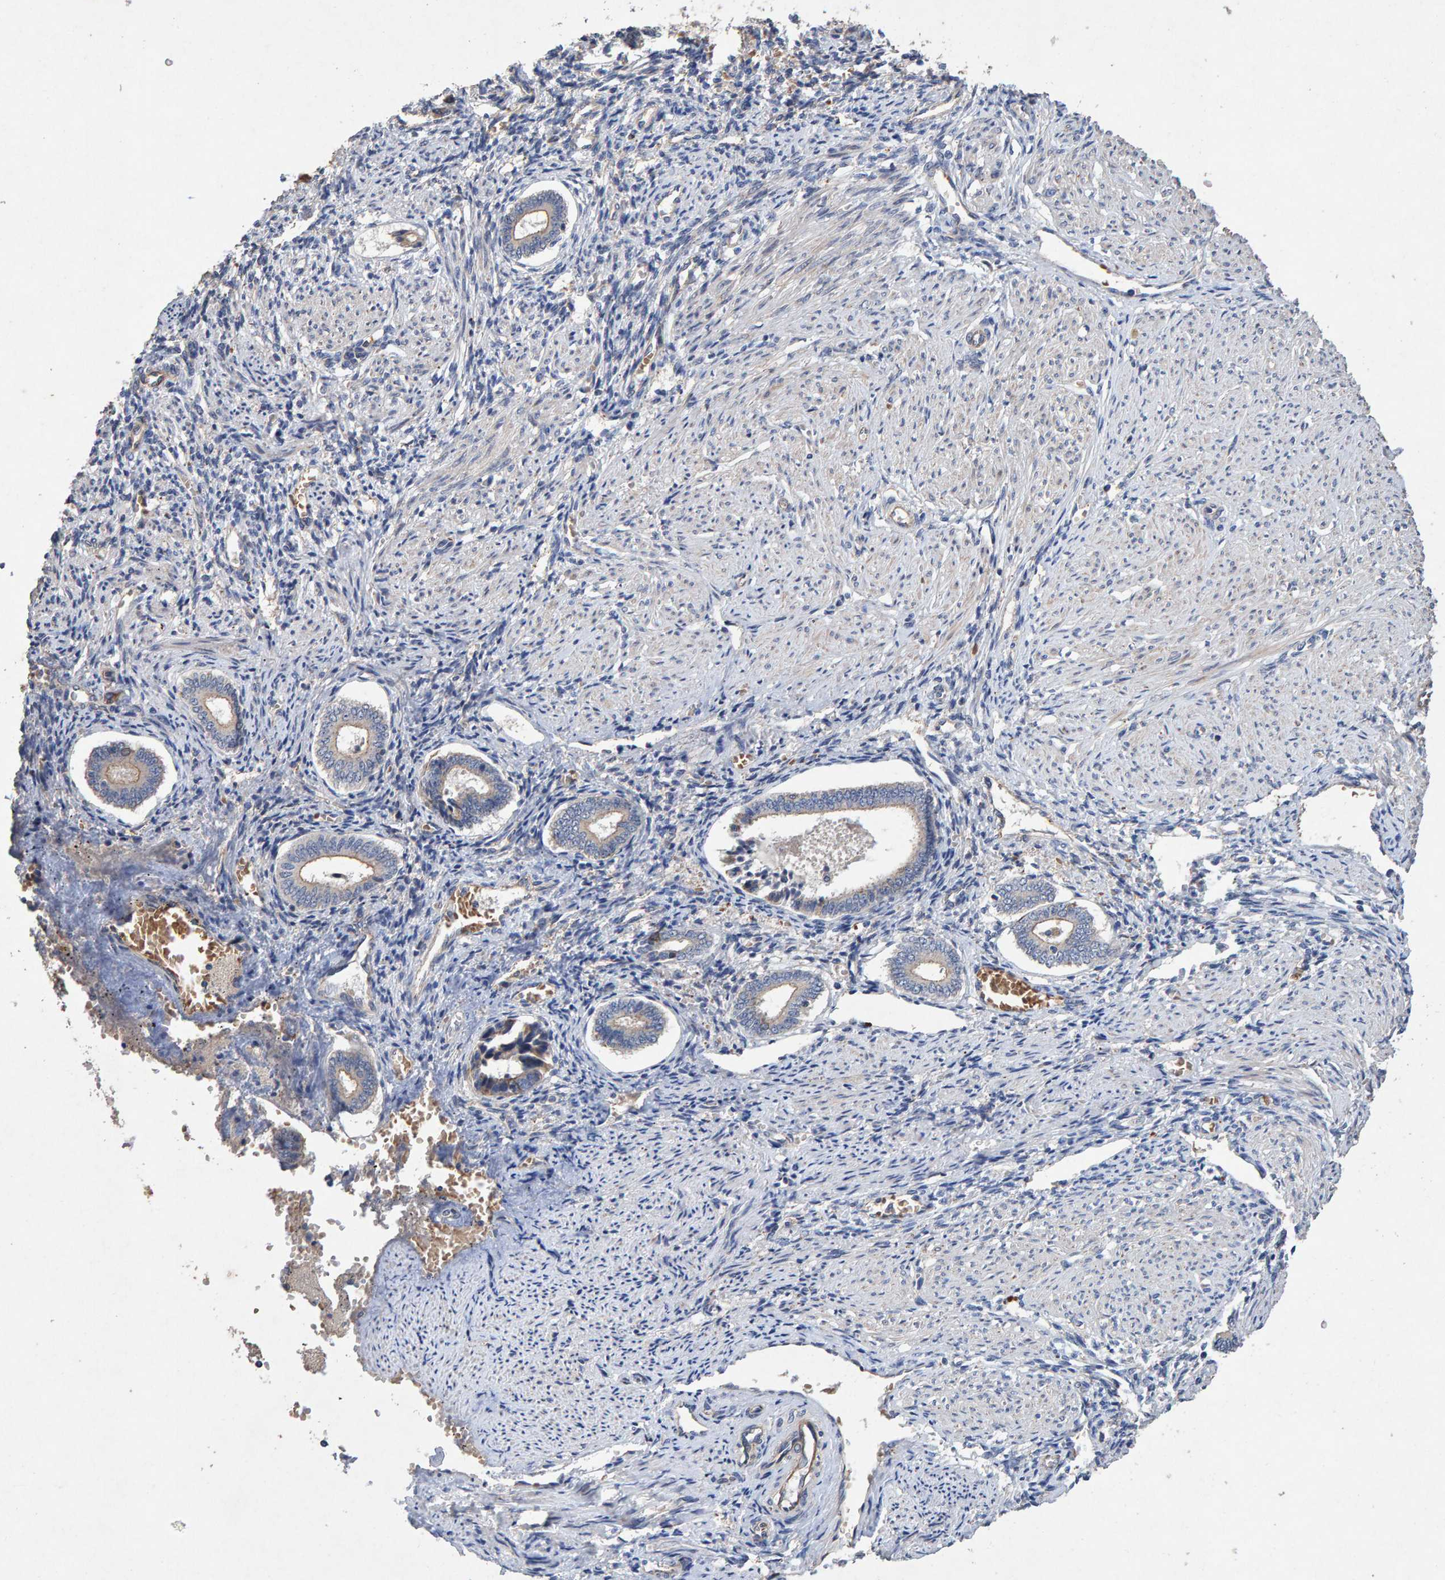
{"staining": {"intensity": "negative", "quantity": "none", "location": "none"}, "tissue": "endometrium", "cell_type": "Cells in endometrial stroma", "image_type": "normal", "snomed": [{"axis": "morphology", "description": "Normal tissue, NOS"}, {"axis": "topography", "description": "Endometrium"}], "caption": "Image shows no significant protein expression in cells in endometrial stroma of benign endometrium. (Immunohistochemistry, brightfield microscopy, high magnification).", "gene": "EFR3A", "patient": {"sex": "female", "age": 42}}